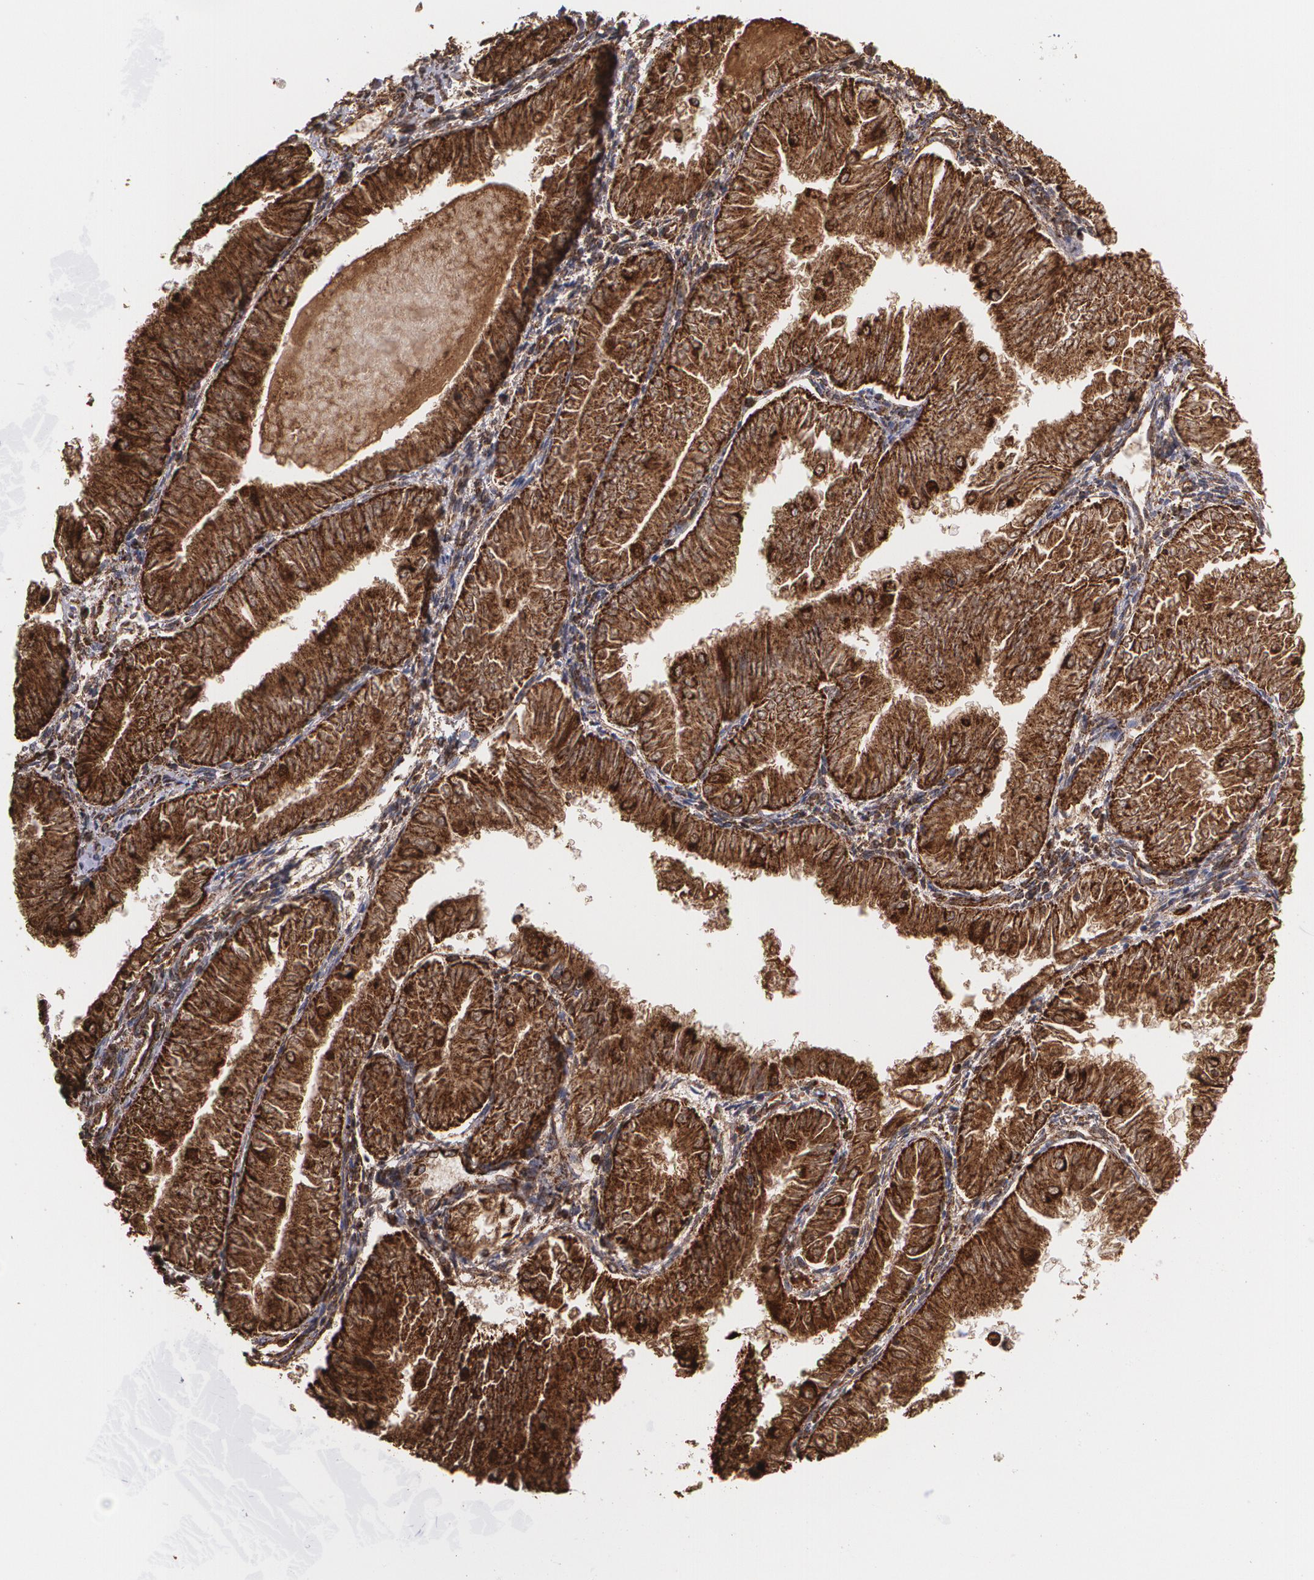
{"staining": {"intensity": "strong", "quantity": ">75%", "location": "cytoplasmic/membranous"}, "tissue": "endometrial cancer", "cell_type": "Tumor cells", "image_type": "cancer", "snomed": [{"axis": "morphology", "description": "Adenocarcinoma, NOS"}, {"axis": "topography", "description": "Endometrium"}], "caption": "A brown stain labels strong cytoplasmic/membranous staining of a protein in endometrial adenocarcinoma tumor cells. (Stains: DAB (3,3'-diaminobenzidine) in brown, nuclei in blue, Microscopy: brightfield microscopy at high magnification).", "gene": "HSPD1", "patient": {"sex": "female", "age": 53}}